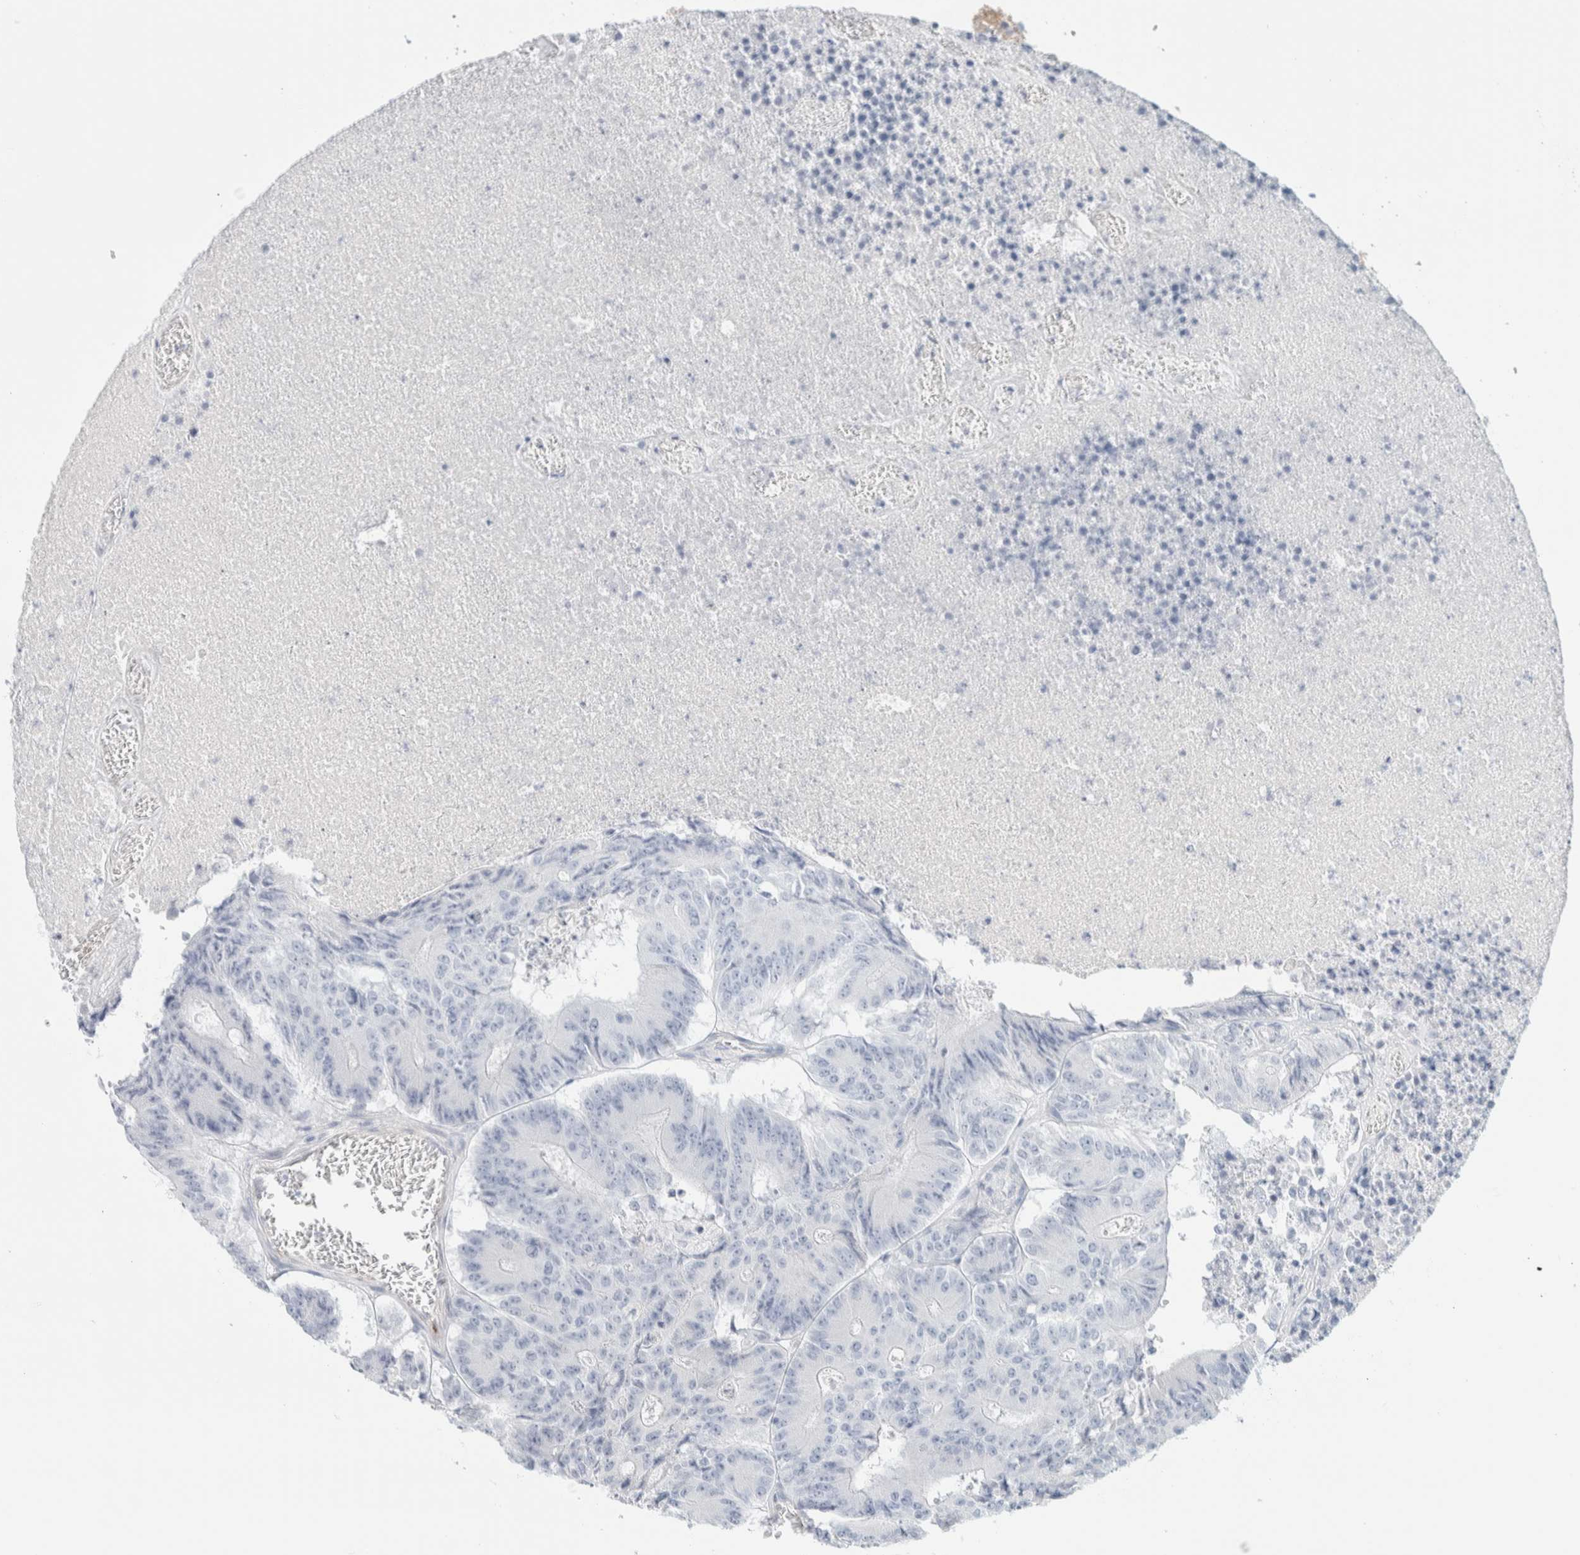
{"staining": {"intensity": "negative", "quantity": "none", "location": "none"}, "tissue": "colorectal cancer", "cell_type": "Tumor cells", "image_type": "cancer", "snomed": [{"axis": "morphology", "description": "Adenocarcinoma, NOS"}, {"axis": "topography", "description": "Colon"}], "caption": "Protein analysis of colorectal adenocarcinoma shows no significant staining in tumor cells.", "gene": "ATCAY", "patient": {"sex": "male", "age": 87}}